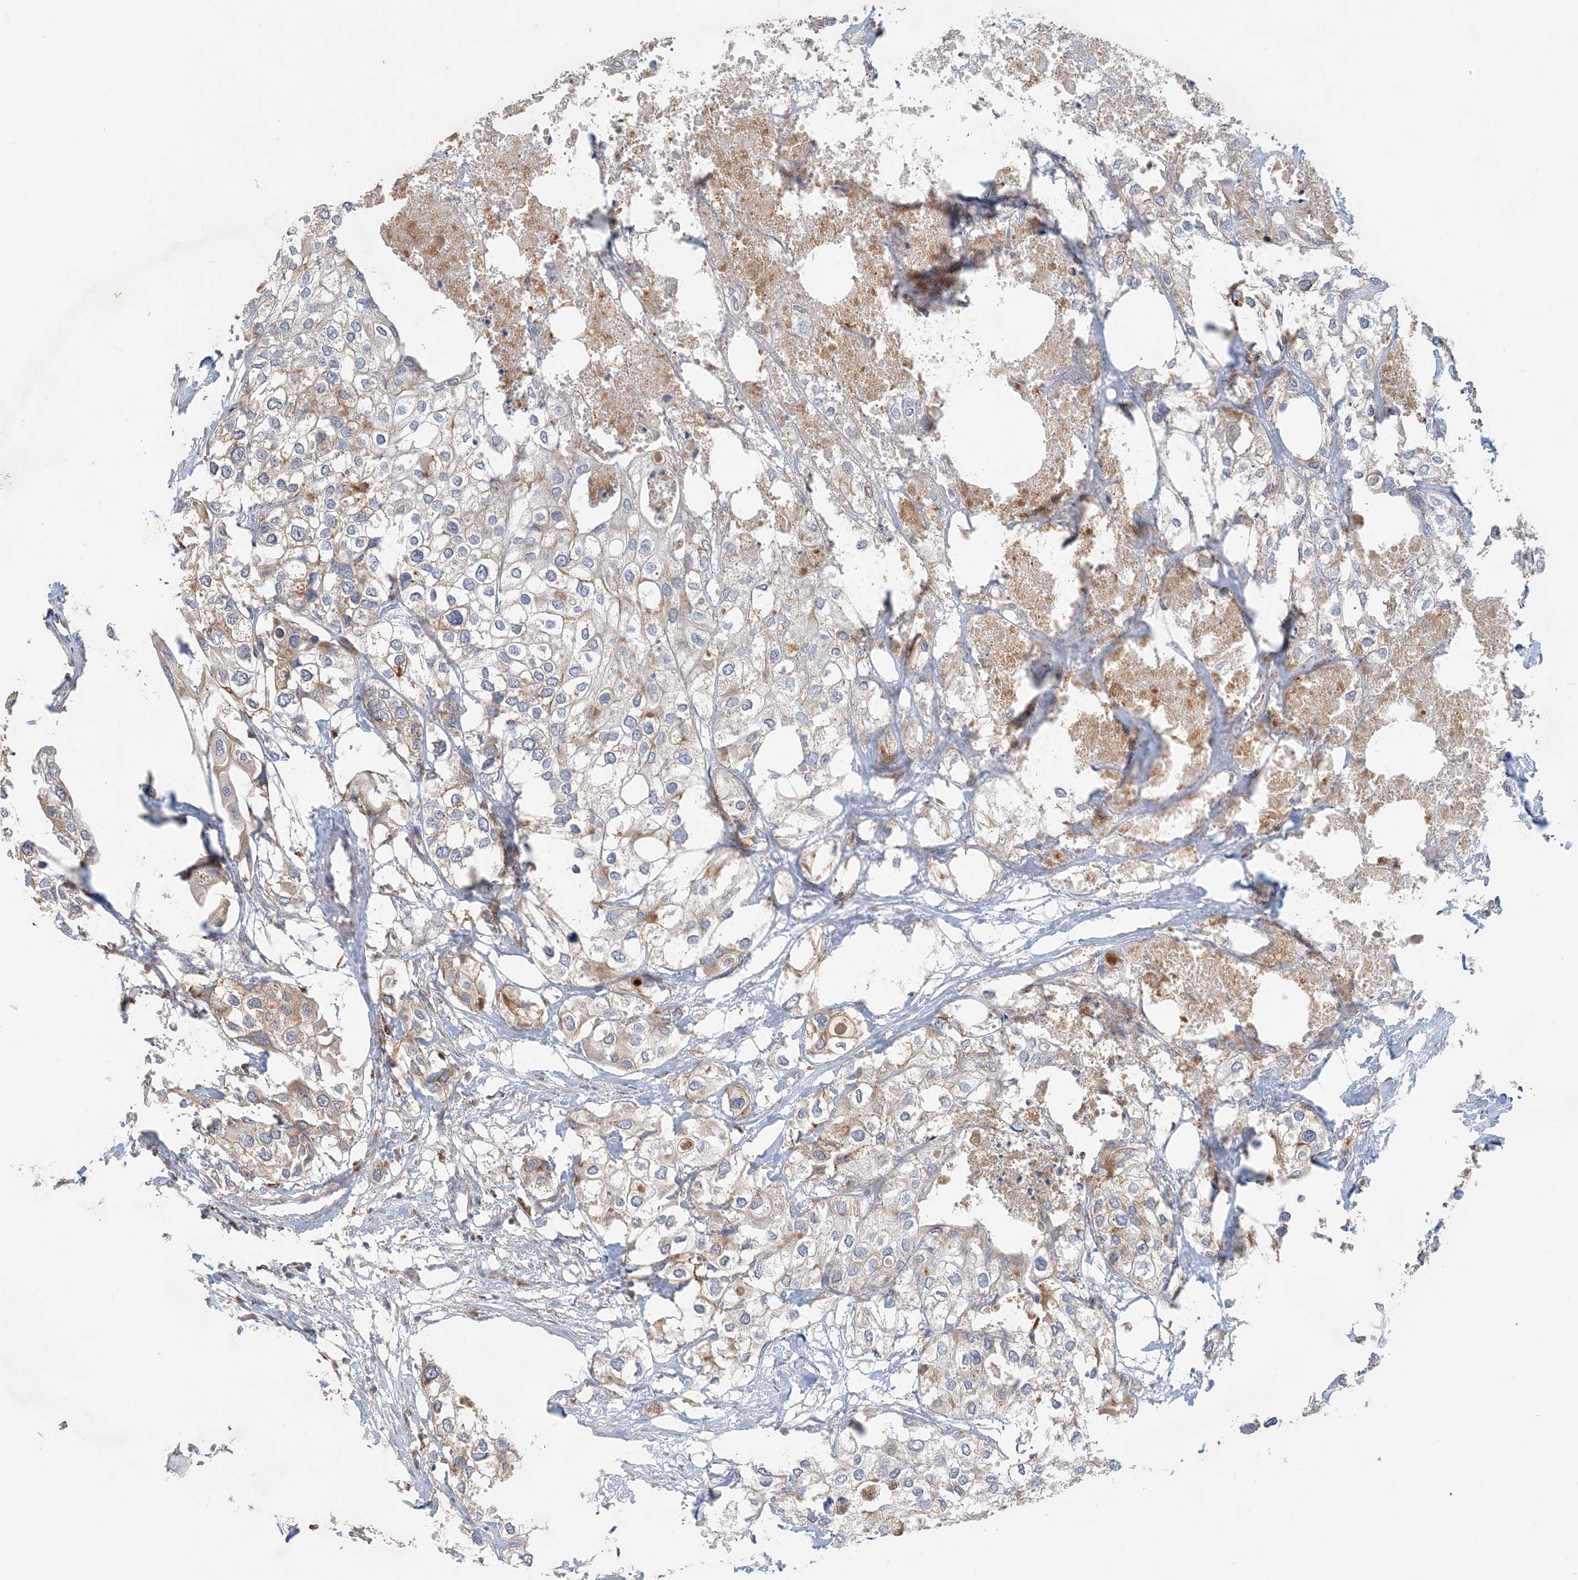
{"staining": {"intensity": "weak", "quantity": "<25%", "location": "cytoplasmic/membranous"}, "tissue": "urothelial cancer", "cell_type": "Tumor cells", "image_type": "cancer", "snomed": [{"axis": "morphology", "description": "Urothelial carcinoma, High grade"}, {"axis": "topography", "description": "Urinary bladder"}], "caption": "High power microscopy image of an IHC image of high-grade urothelial carcinoma, revealing no significant positivity in tumor cells. Brightfield microscopy of immunohistochemistry stained with DAB (3,3'-diaminobenzidine) (brown) and hematoxylin (blue), captured at high magnification.", "gene": "SPPL2A", "patient": {"sex": "male", "age": 64}}